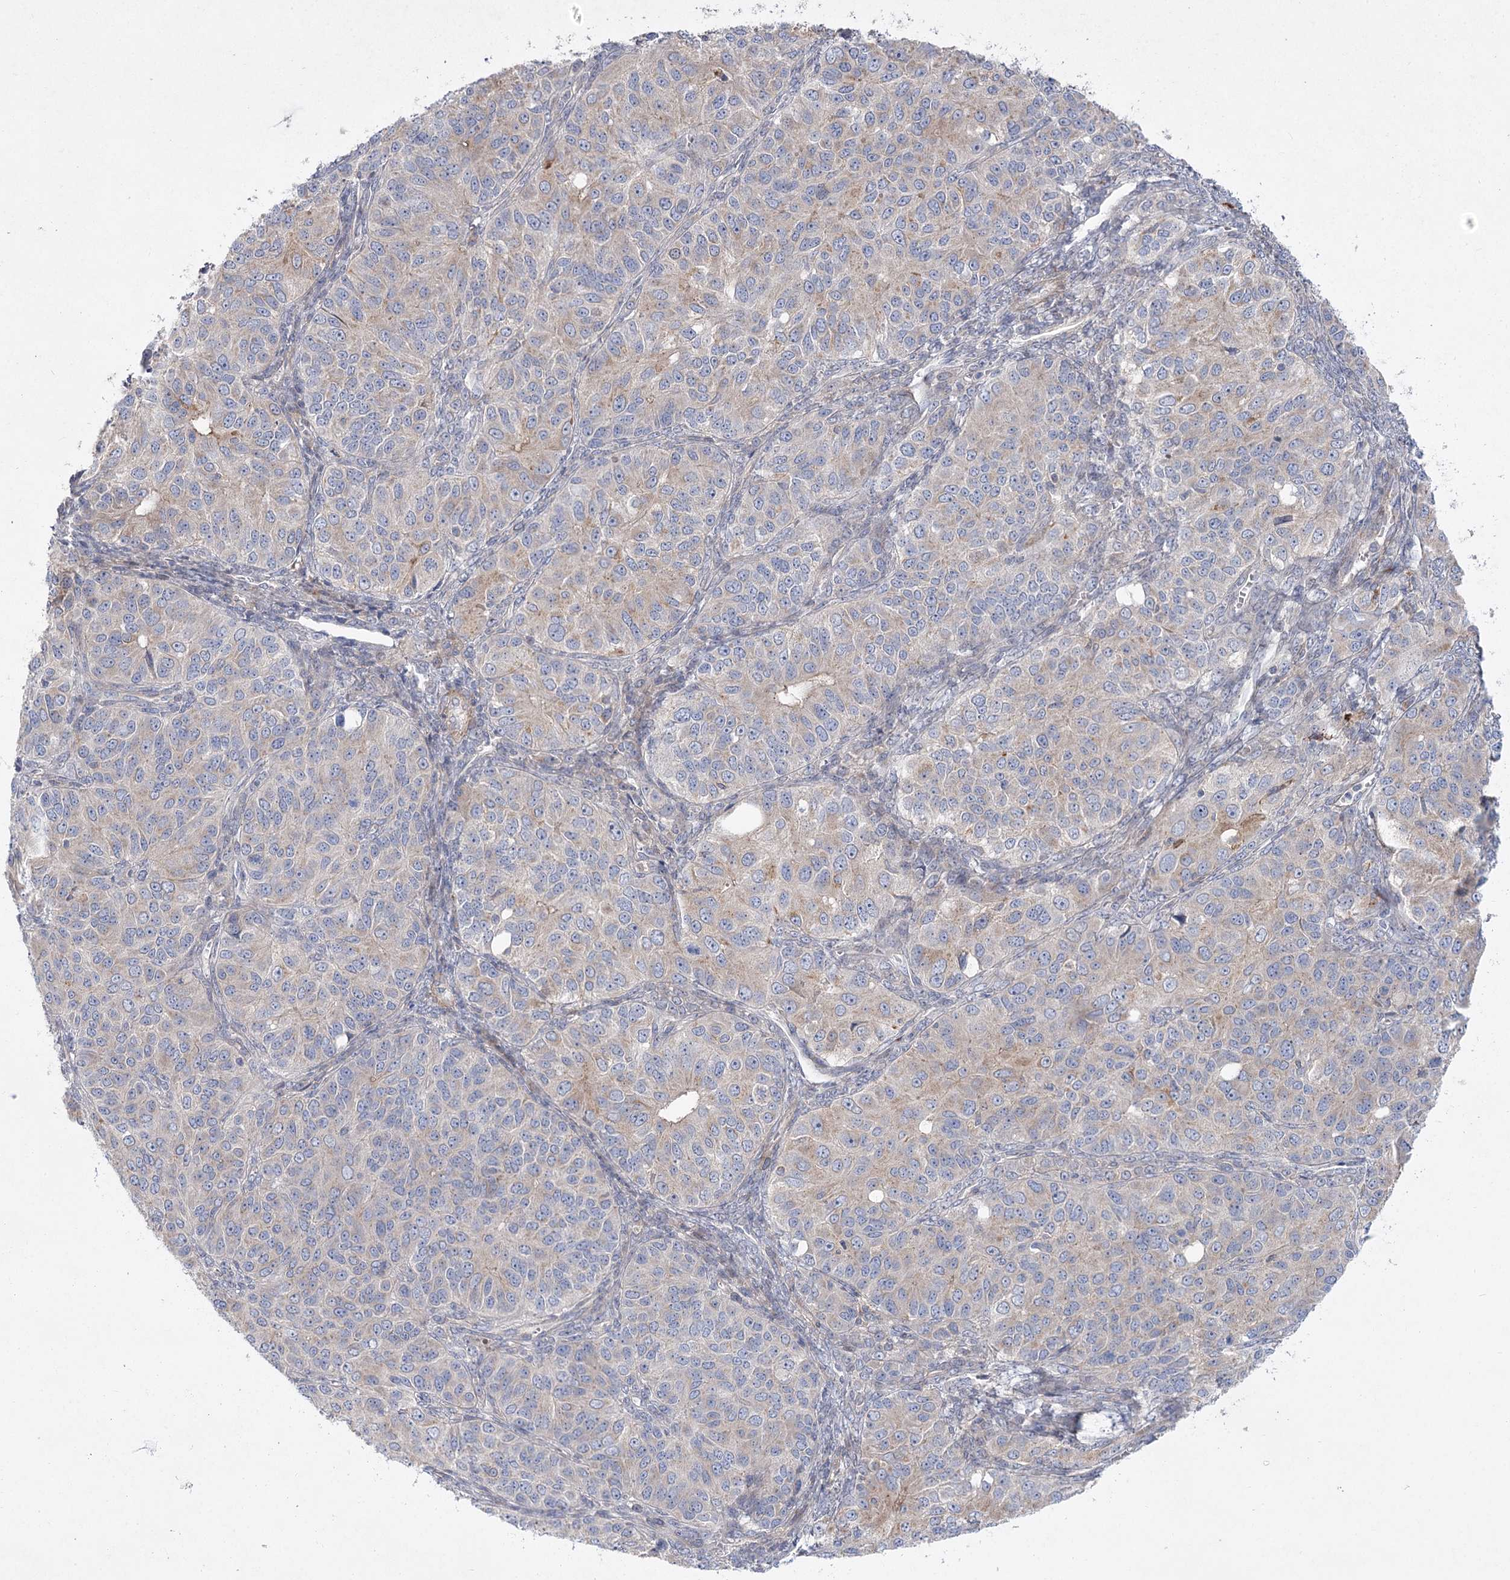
{"staining": {"intensity": "weak", "quantity": "25%-75%", "location": "cytoplasmic/membranous"}, "tissue": "ovarian cancer", "cell_type": "Tumor cells", "image_type": "cancer", "snomed": [{"axis": "morphology", "description": "Carcinoma, endometroid"}, {"axis": "topography", "description": "Ovary"}], "caption": "Brown immunohistochemical staining in human ovarian endometroid carcinoma exhibits weak cytoplasmic/membranous positivity in about 25%-75% of tumor cells.", "gene": "SH3BP5L", "patient": {"sex": "female", "age": 51}}